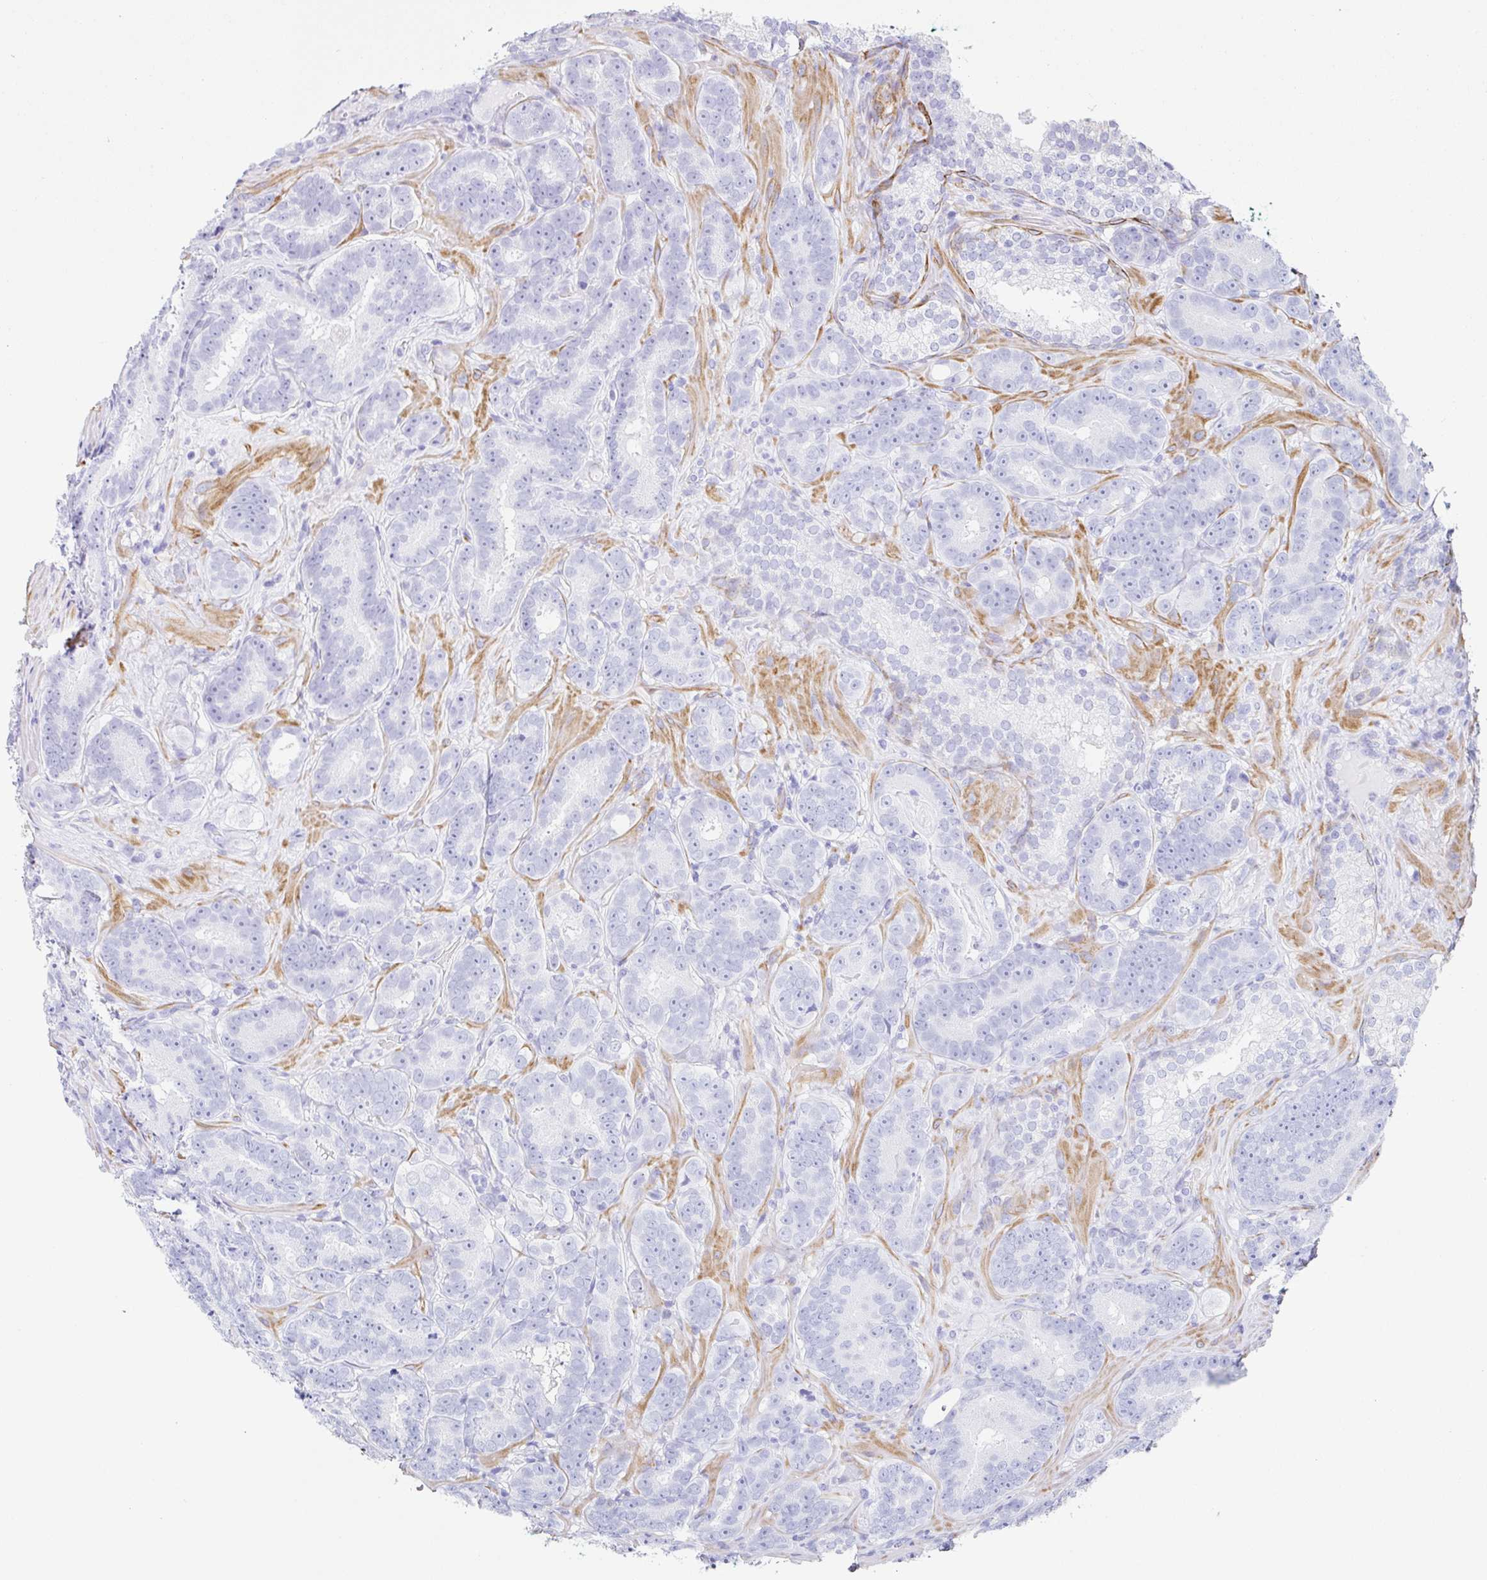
{"staining": {"intensity": "negative", "quantity": "none", "location": "none"}, "tissue": "prostate cancer", "cell_type": "Tumor cells", "image_type": "cancer", "snomed": [{"axis": "morphology", "description": "Adenocarcinoma, Low grade"}, {"axis": "topography", "description": "Prostate"}], "caption": "DAB (3,3'-diaminobenzidine) immunohistochemical staining of prostate low-grade adenocarcinoma displays no significant expression in tumor cells. The staining was performed using DAB to visualize the protein expression in brown, while the nuclei were stained in blue with hematoxylin (Magnification: 20x).", "gene": "CLDND2", "patient": {"sex": "male", "age": 62}}